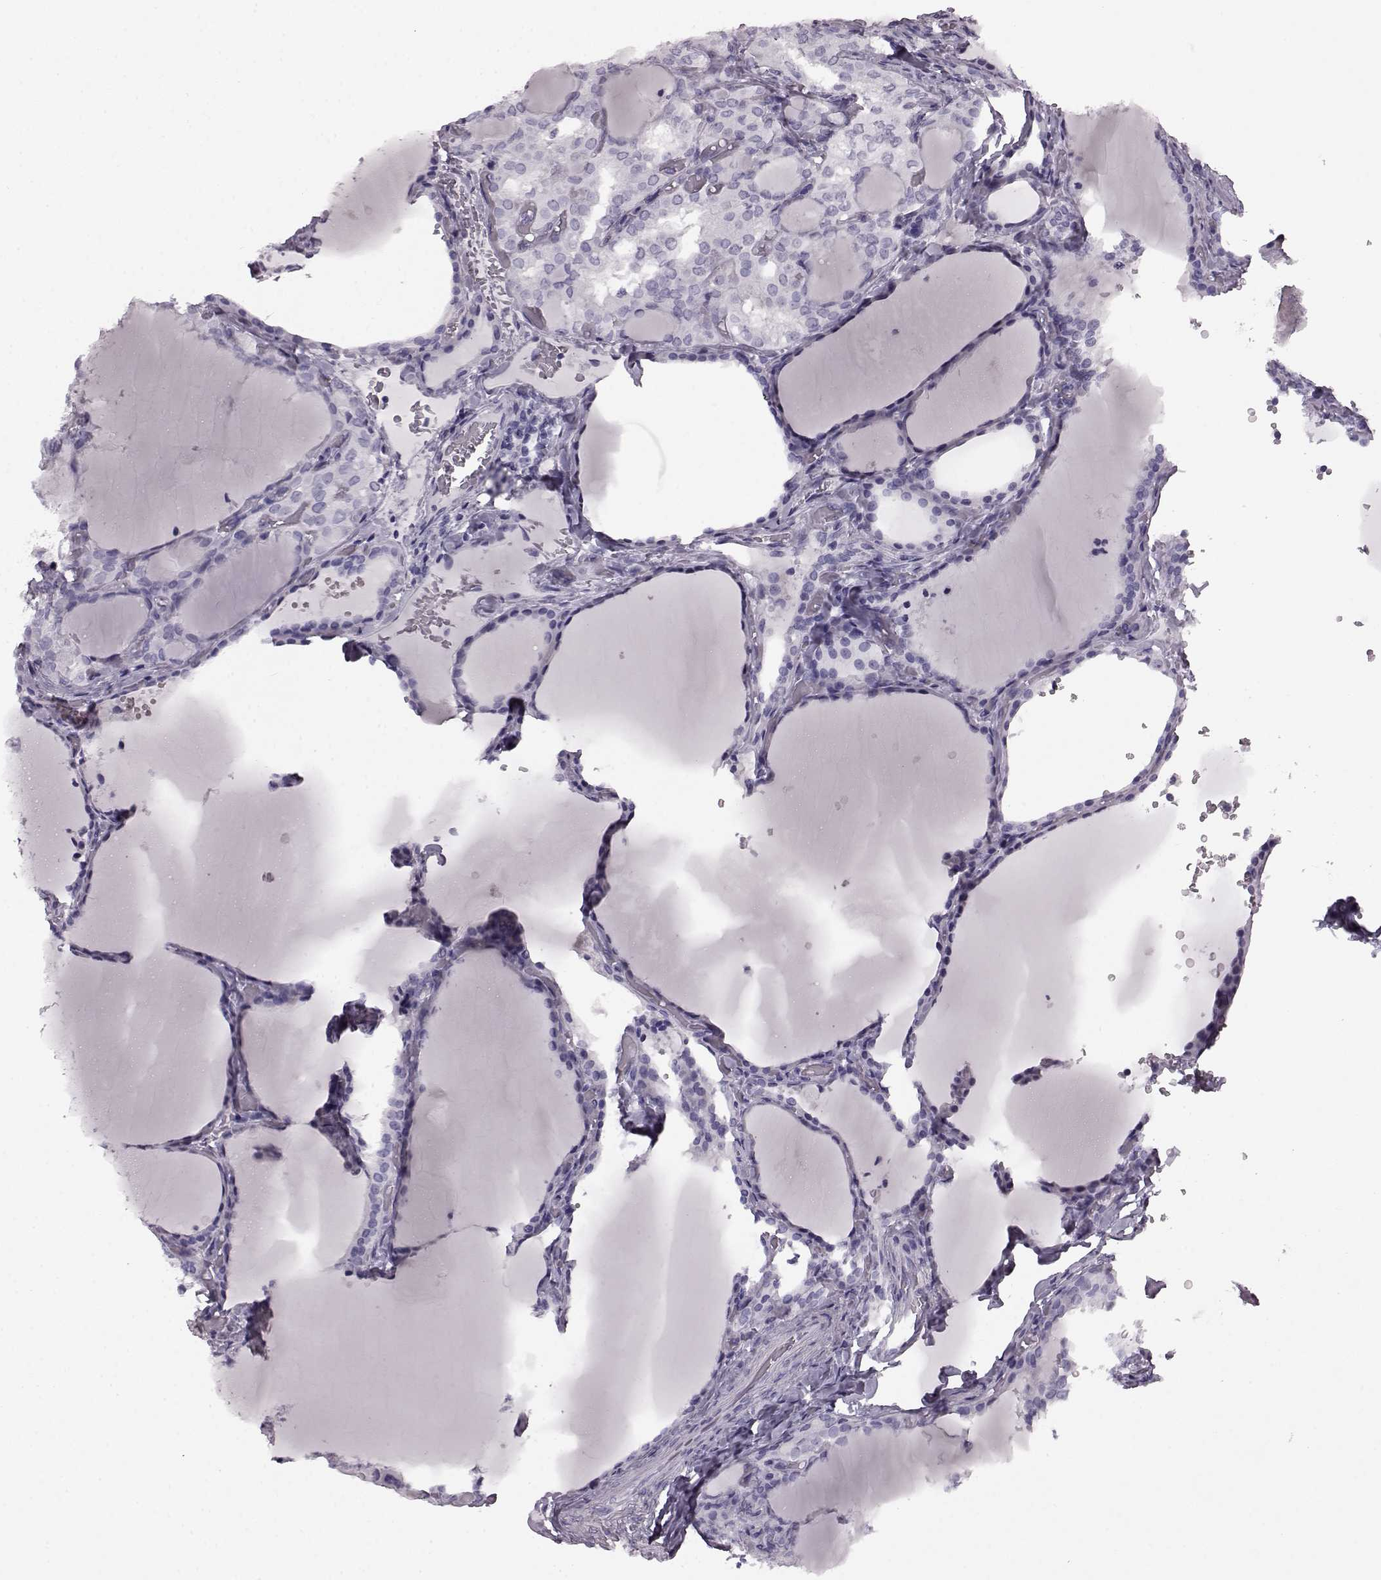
{"staining": {"intensity": "negative", "quantity": "none", "location": "none"}, "tissue": "thyroid cancer", "cell_type": "Tumor cells", "image_type": "cancer", "snomed": [{"axis": "morphology", "description": "Papillary adenocarcinoma, NOS"}, {"axis": "topography", "description": "Thyroid gland"}], "caption": "An immunohistochemistry (IHC) photomicrograph of thyroid papillary adenocarcinoma is shown. There is no staining in tumor cells of thyroid papillary adenocarcinoma.", "gene": "AIPL1", "patient": {"sex": "male", "age": 20}}